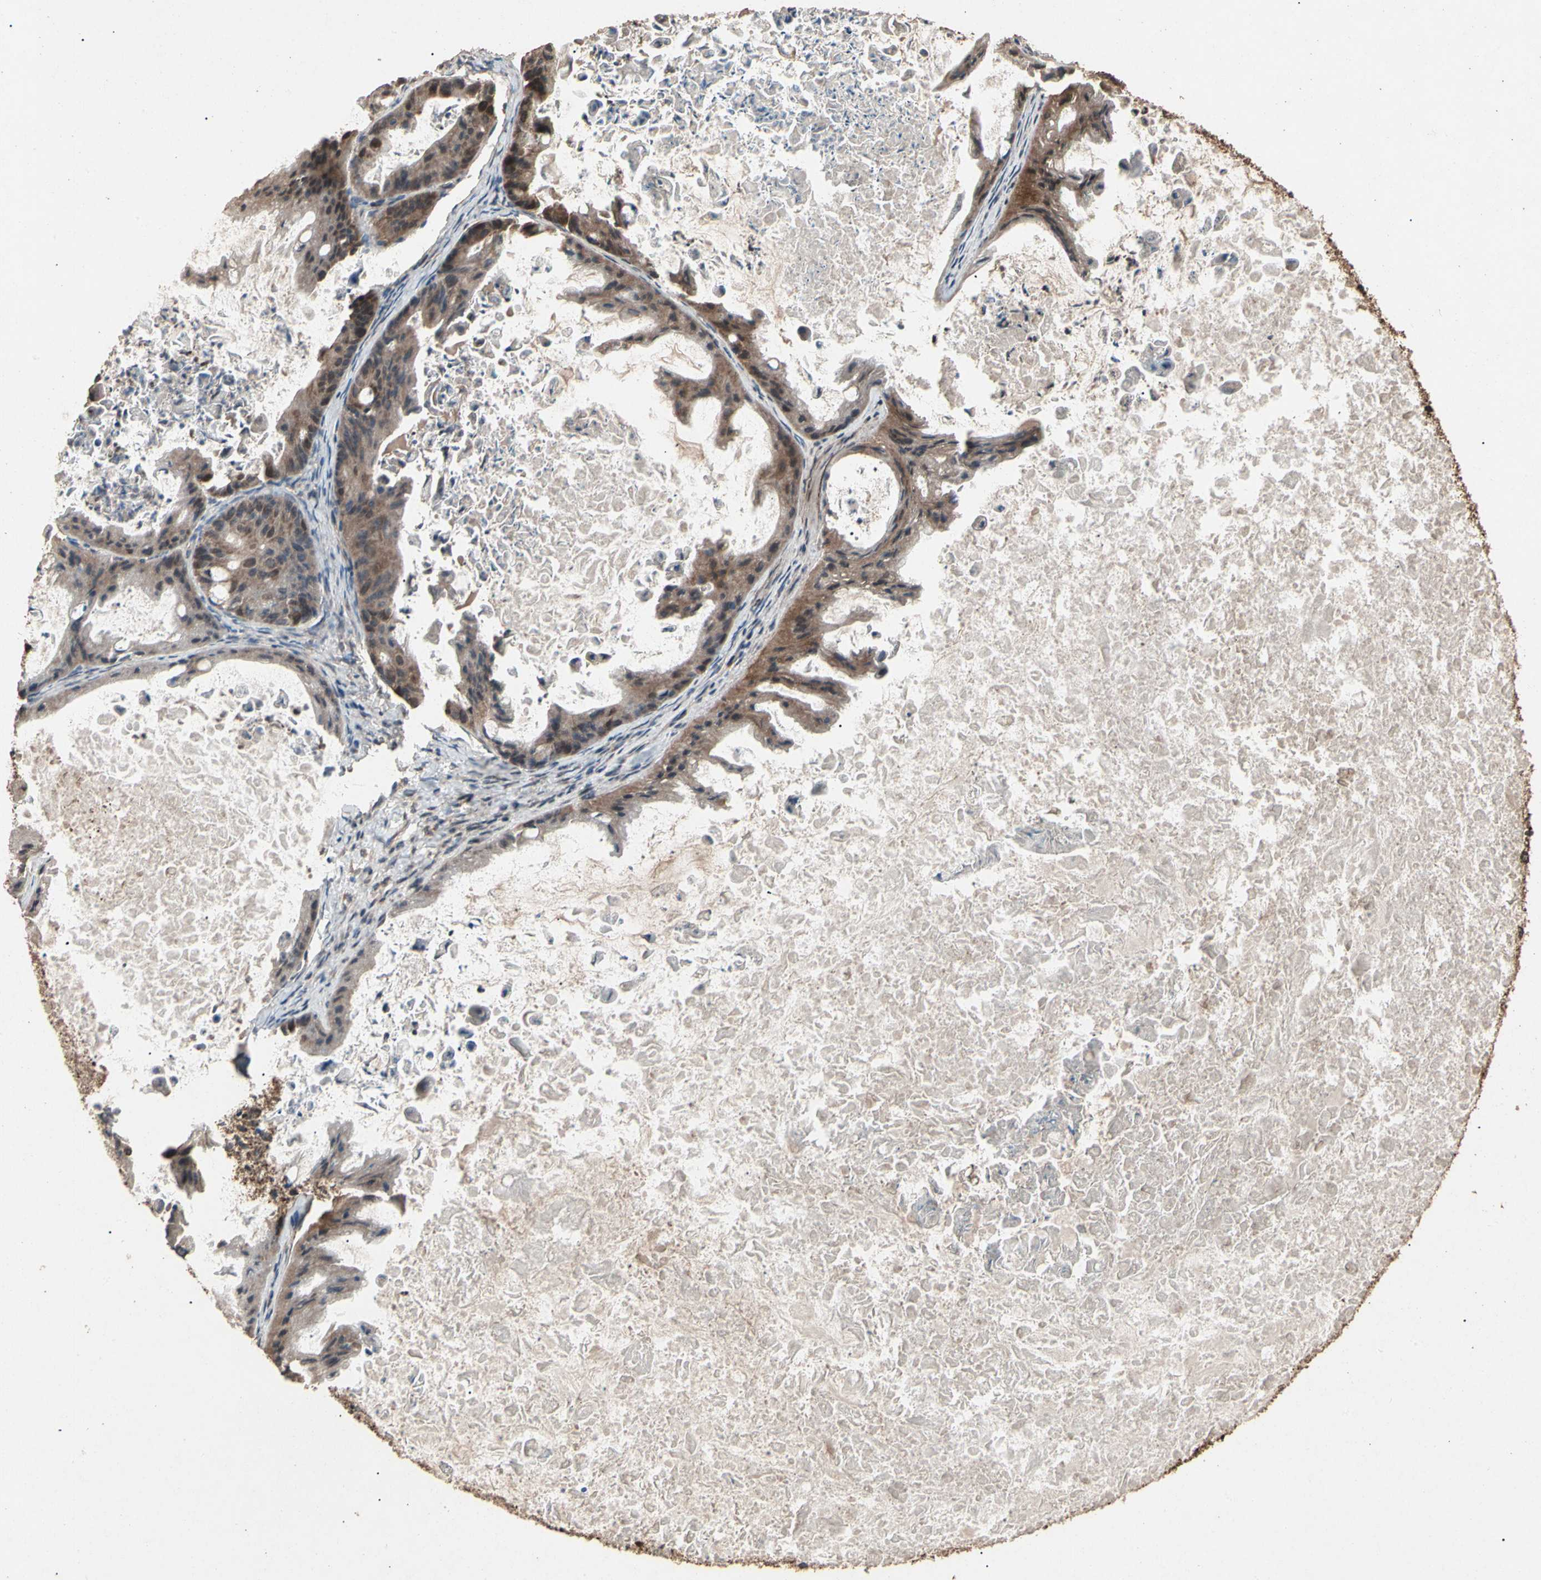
{"staining": {"intensity": "moderate", "quantity": ">75%", "location": "cytoplasmic/membranous"}, "tissue": "ovarian cancer", "cell_type": "Tumor cells", "image_type": "cancer", "snomed": [{"axis": "morphology", "description": "Cystadenocarcinoma, mucinous, NOS"}, {"axis": "topography", "description": "Ovary"}], "caption": "Immunohistochemistry (IHC) histopathology image of ovarian mucinous cystadenocarcinoma stained for a protein (brown), which displays medium levels of moderate cytoplasmic/membranous expression in approximately >75% of tumor cells.", "gene": "AGBL2", "patient": {"sex": "female", "age": 37}}